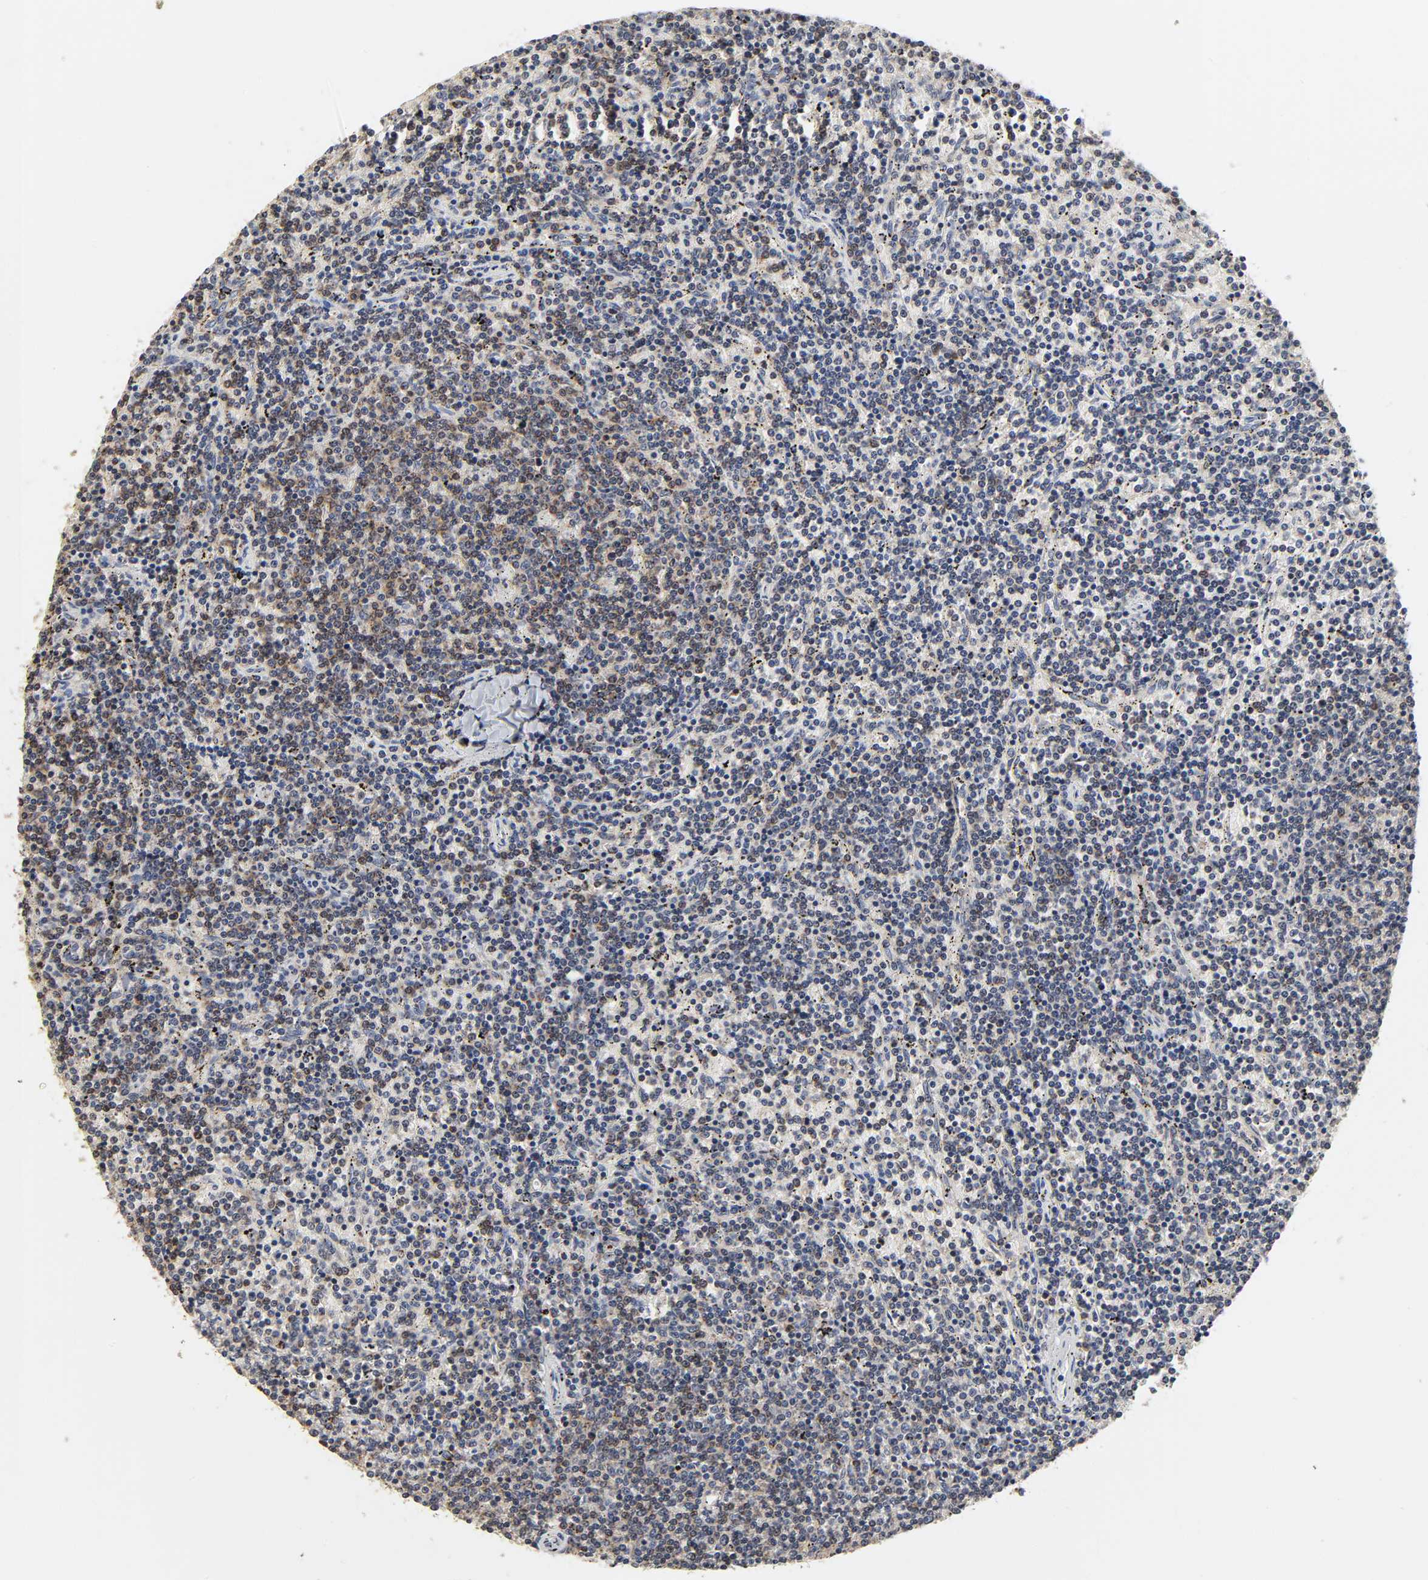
{"staining": {"intensity": "weak", "quantity": "25%-75%", "location": "cytoplasmic/membranous"}, "tissue": "lymphoma", "cell_type": "Tumor cells", "image_type": "cancer", "snomed": [{"axis": "morphology", "description": "Malignant lymphoma, non-Hodgkin's type, Low grade"}, {"axis": "topography", "description": "Spleen"}], "caption": "Immunohistochemistry (DAB (3,3'-diaminobenzidine)) staining of human lymphoma demonstrates weak cytoplasmic/membranous protein positivity in about 25%-75% of tumor cells.", "gene": "COX6B1", "patient": {"sex": "female", "age": 50}}